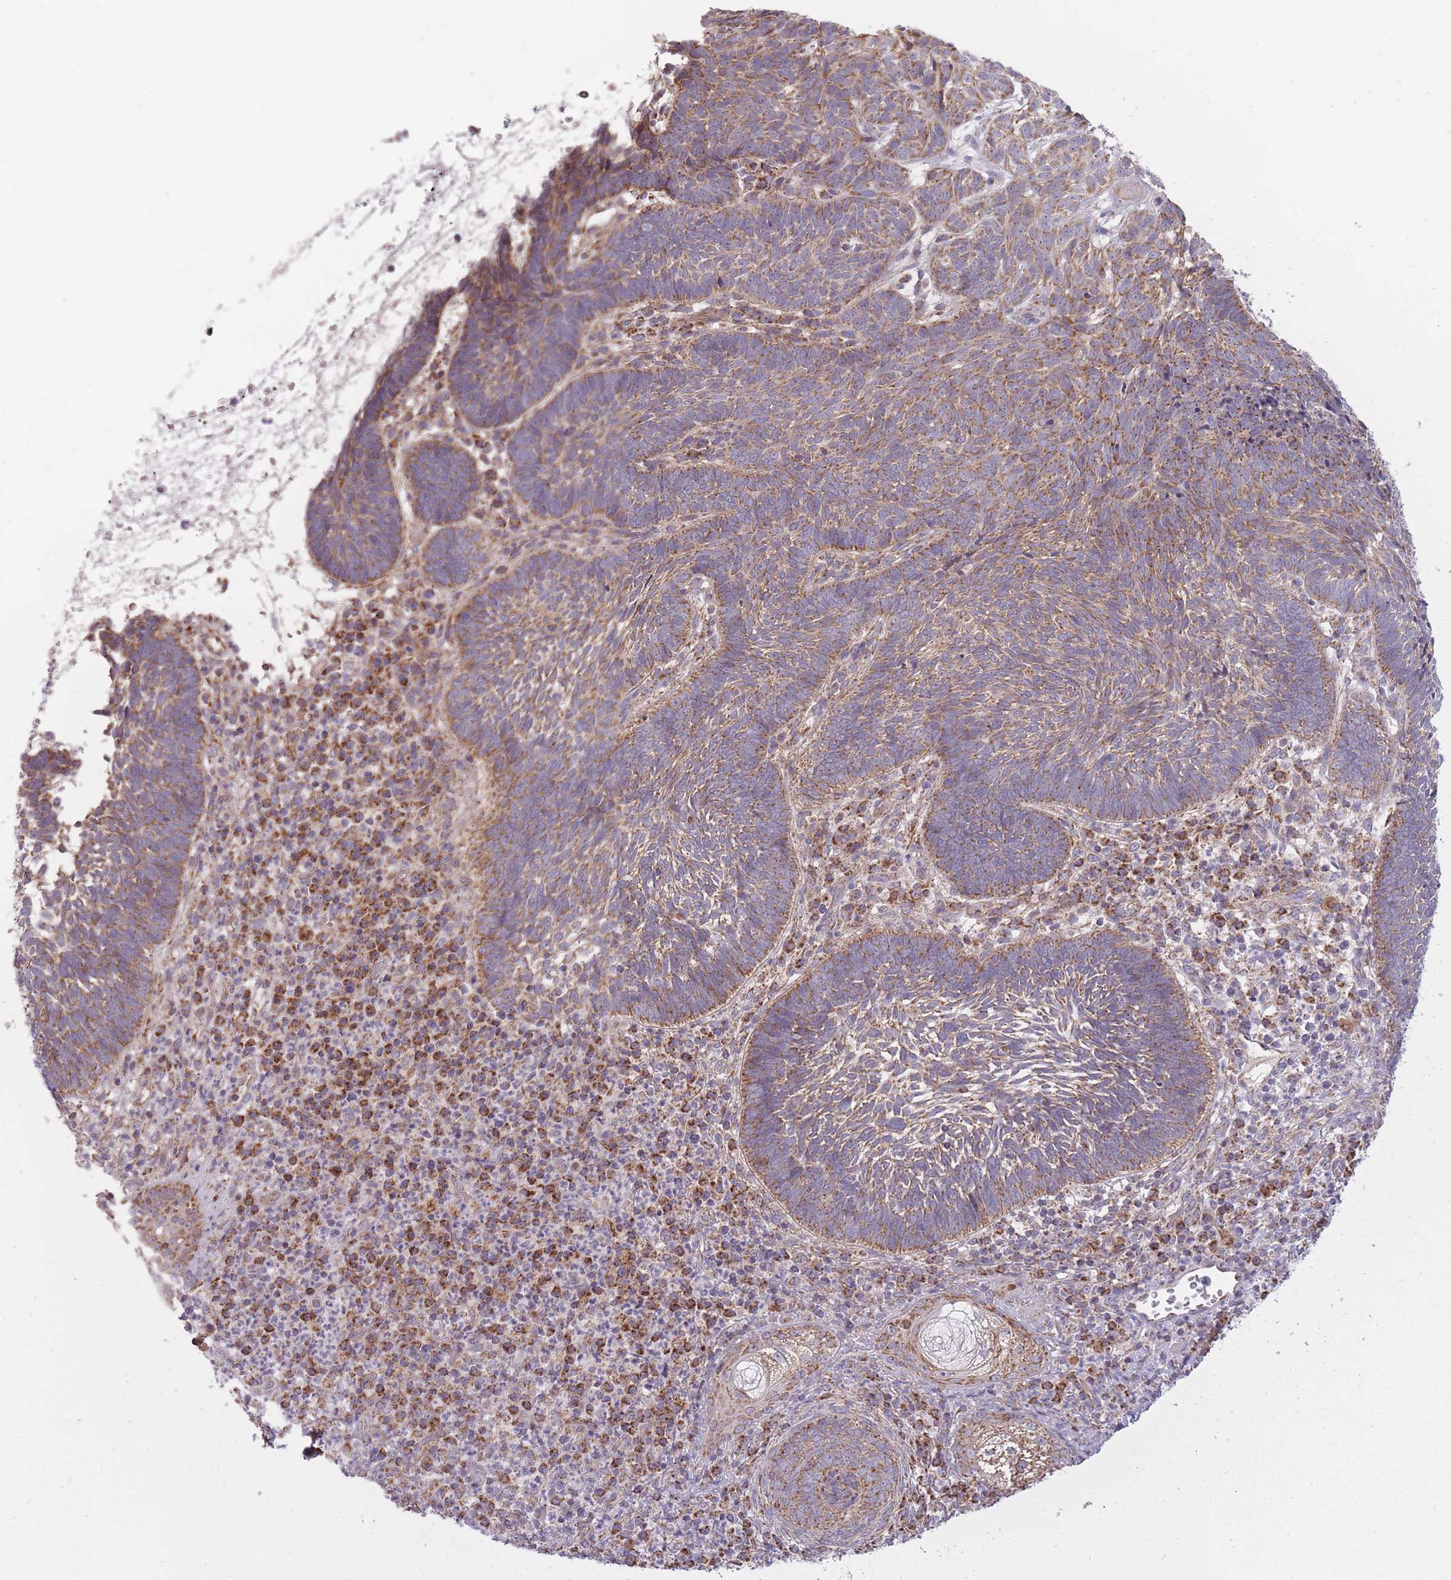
{"staining": {"intensity": "moderate", "quantity": "25%-75%", "location": "cytoplasmic/membranous"}, "tissue": "skin cancer", "cell_type": "Tumor cells", "image_type": "cancer", "snomed": [{"axis": "morphology", "description": "Basal cell carcinoma"}, {"axis": "topography", "description": "Skin"}], "caption": "Immunohistochemical staining of human basal cell carcinoma (skin) exhibits moderate cytoplasmic/membranous protein staining in about 25%-75% of tumor cells.", "gene": "LIN7C", "patient": {"sex": "male", "age": 88}}